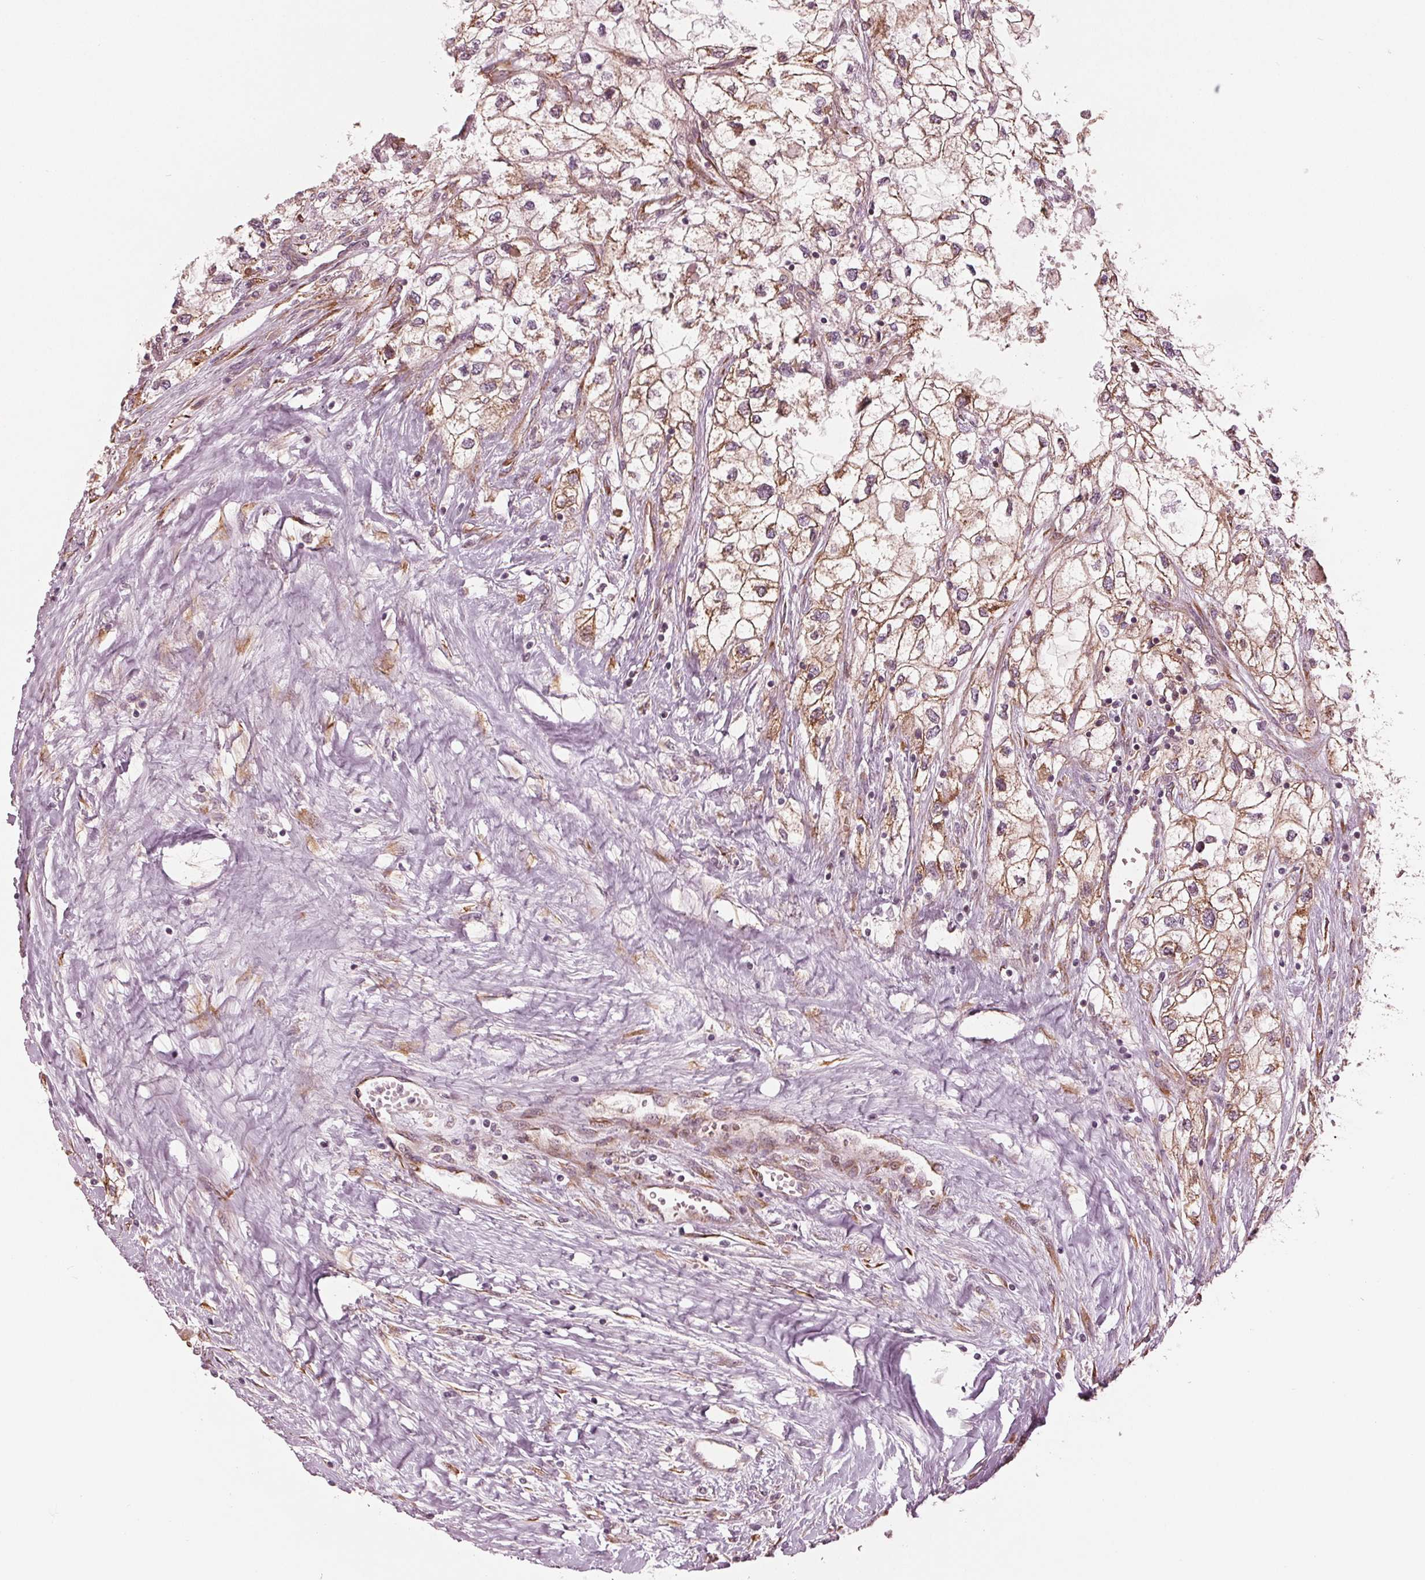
{"staining": {"intensity": "weak", "quantity": ">75%", "location": "cytoplasmic/membranous"}, "tissue": "renal cancer", "cell_type": "Tumor cells", "image_type": "cancer", "snomed": [{"axis": "morphology", "description": "Adenocarcinoma, NOS"}, {"axis": "topography", "description": "Kidney"}], "caption": "Renal cancer (adenocarcinoma) was stained to show a protein in brown. There is low levels of weak cytoplasmic/membranous expression in approximately >75% of tumor cells.", "gene": "CMIP", "patient": {"sex": "male", "age": 59}}